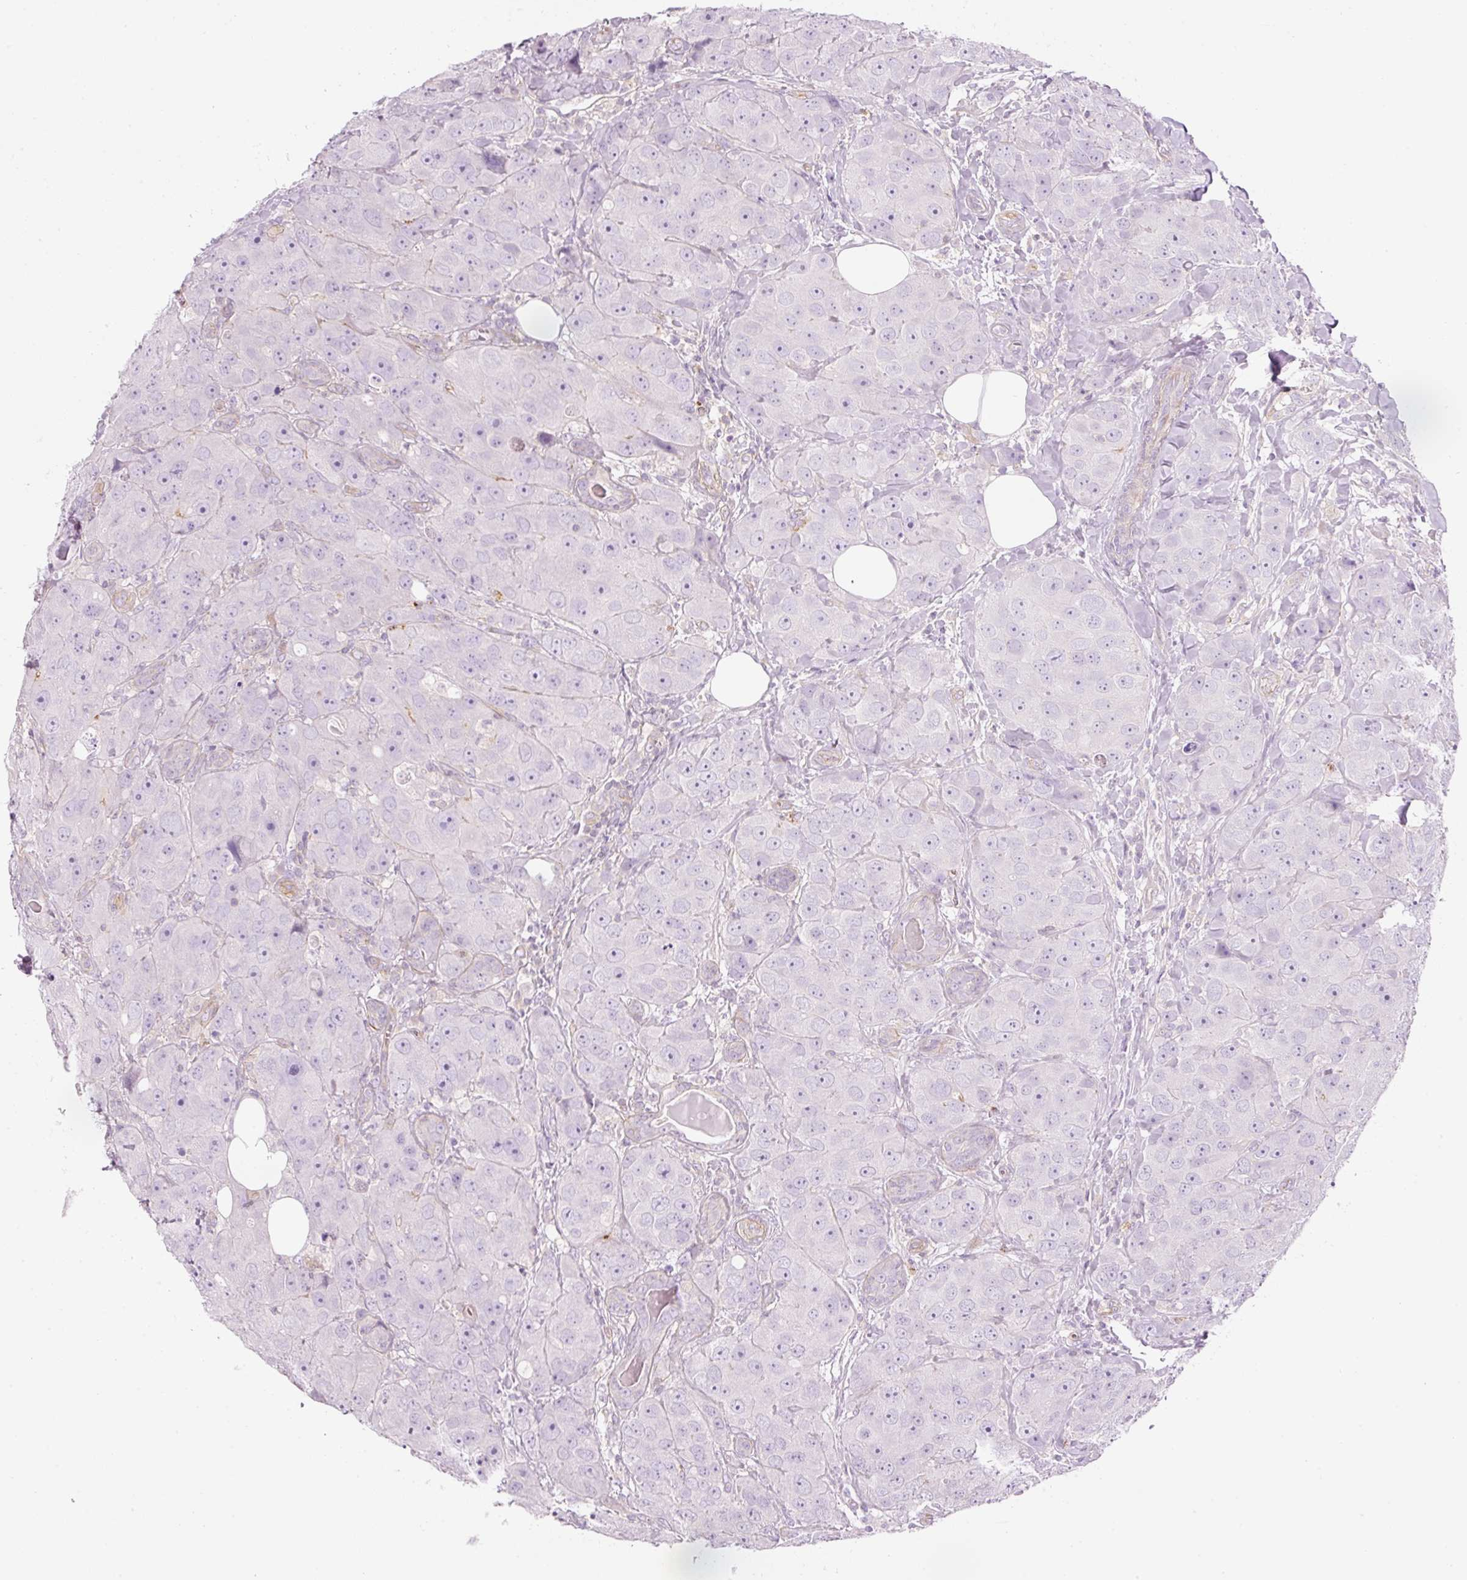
{"staining": {"intensity": "negative", "quantity": "none", "location": "none"}, "tissue": "breast cancer", "cell_type": "Tumor cells", "image_type": "cancer", "snomed": [{"axis": "morphology", "description": "Duct carcinoma"}, {"axis": "topography", "description": "Breast"}], "caption": "DAB (3,3'-diaminobenzidine) immunohistochemical staining of infiltrating ductal carcinoma (breast) reveals no significant expression in tumor cells.", "gene": "MAP3K3", "patient": {"sex": "female", "age": 43}}